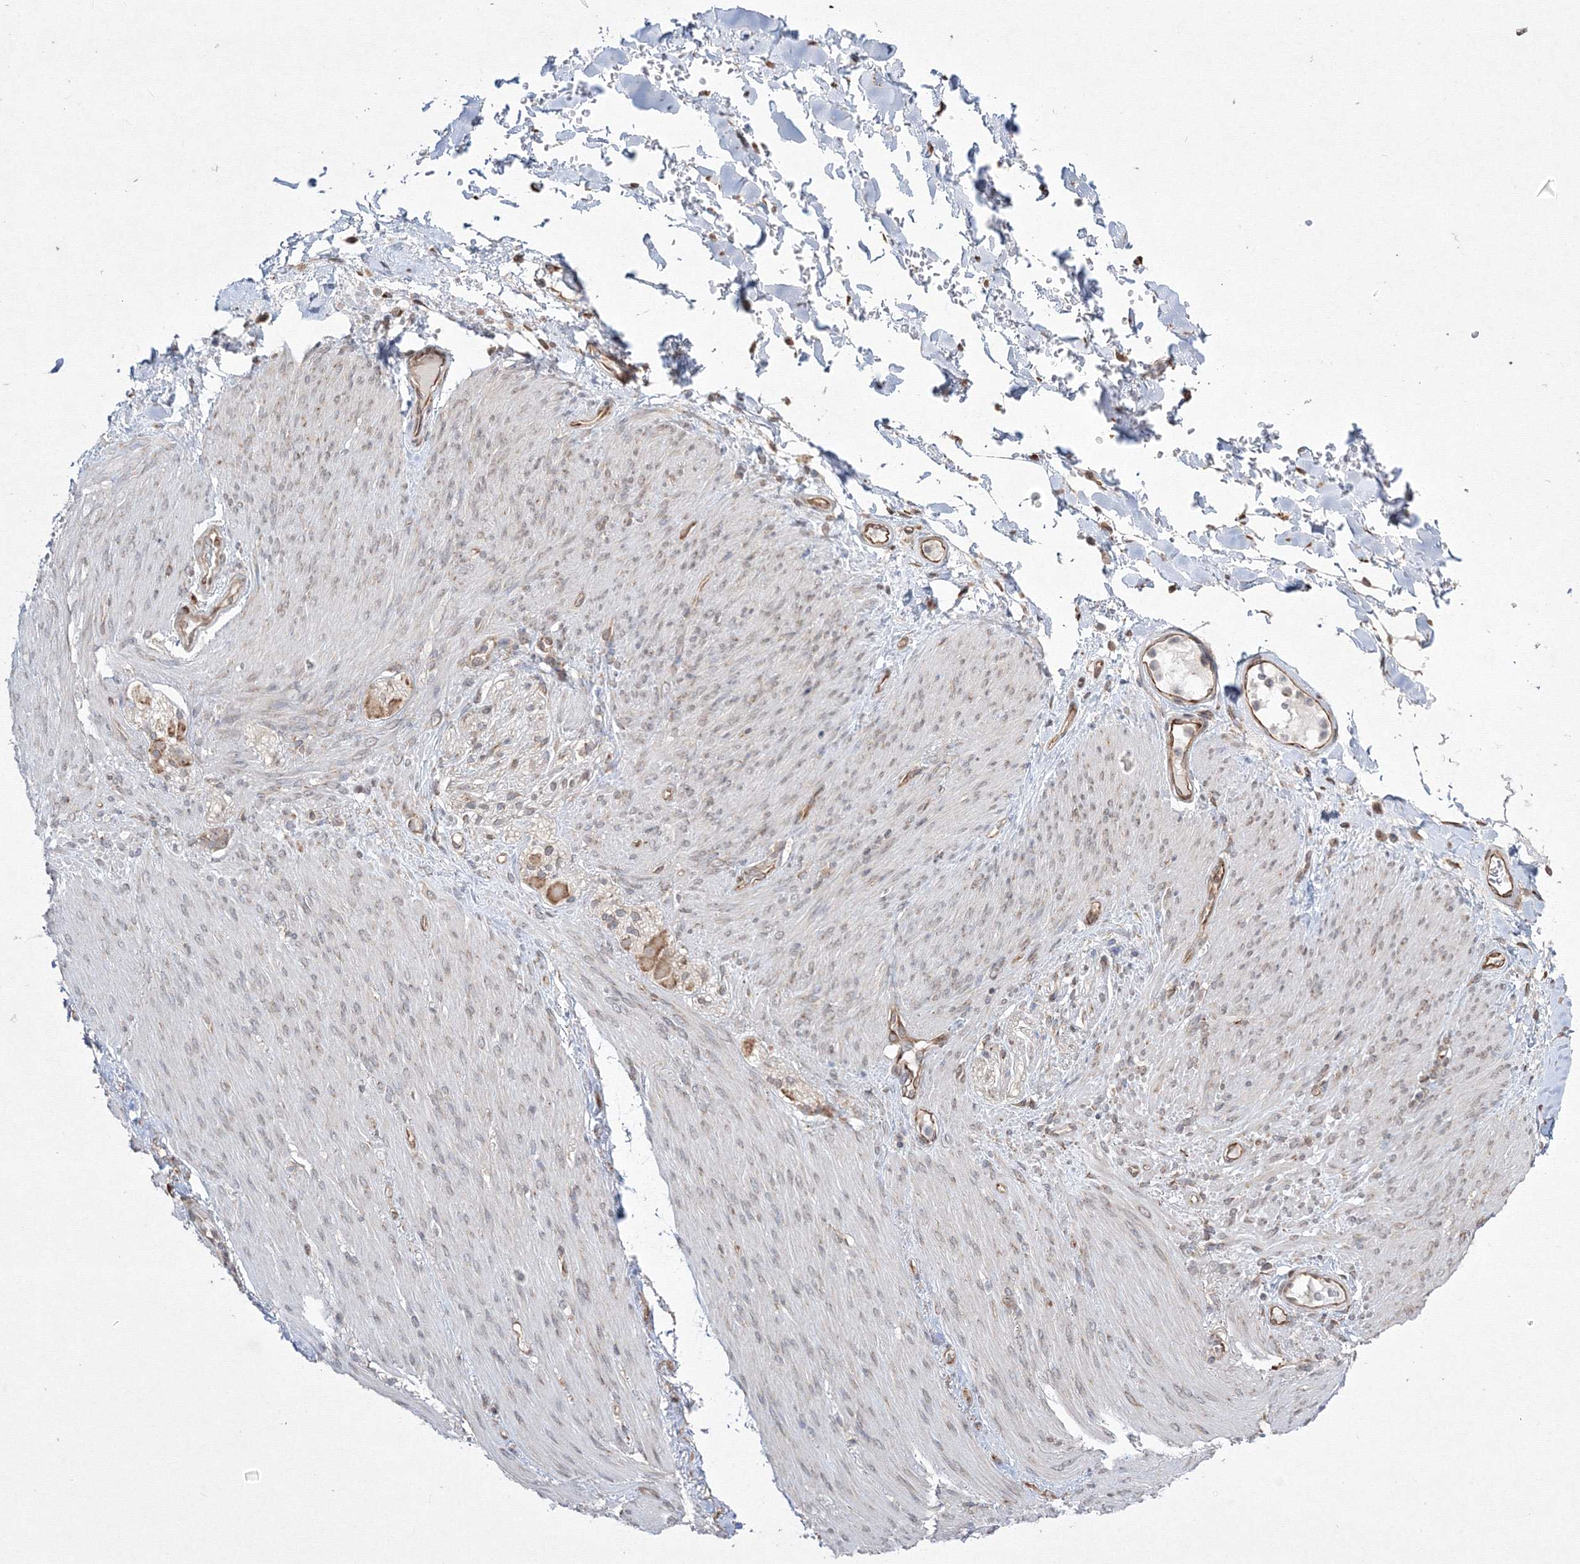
{"staining": {"intensity": "negative", "quantity": "none", "location": "none"}, "tissue": "adipose tissue", "cell_type": "Adipocytes", "image_type": "normal", "snomed": [{"axis": "morphology", "description": "Normal tissue, NOS"}, {"axis": "topography", "description": "Colon"}, {"axis": "topography", "description": "Peripheral nerve tissue"}], "caption": "Adipocytes show no significant protein positivity in normal adipose tissue. (Immunohistochemistry (ihc), brightfield microscopy, high magnification).", "gene": "FBXL8", "patient": {"sex": "female", "age": 61}}